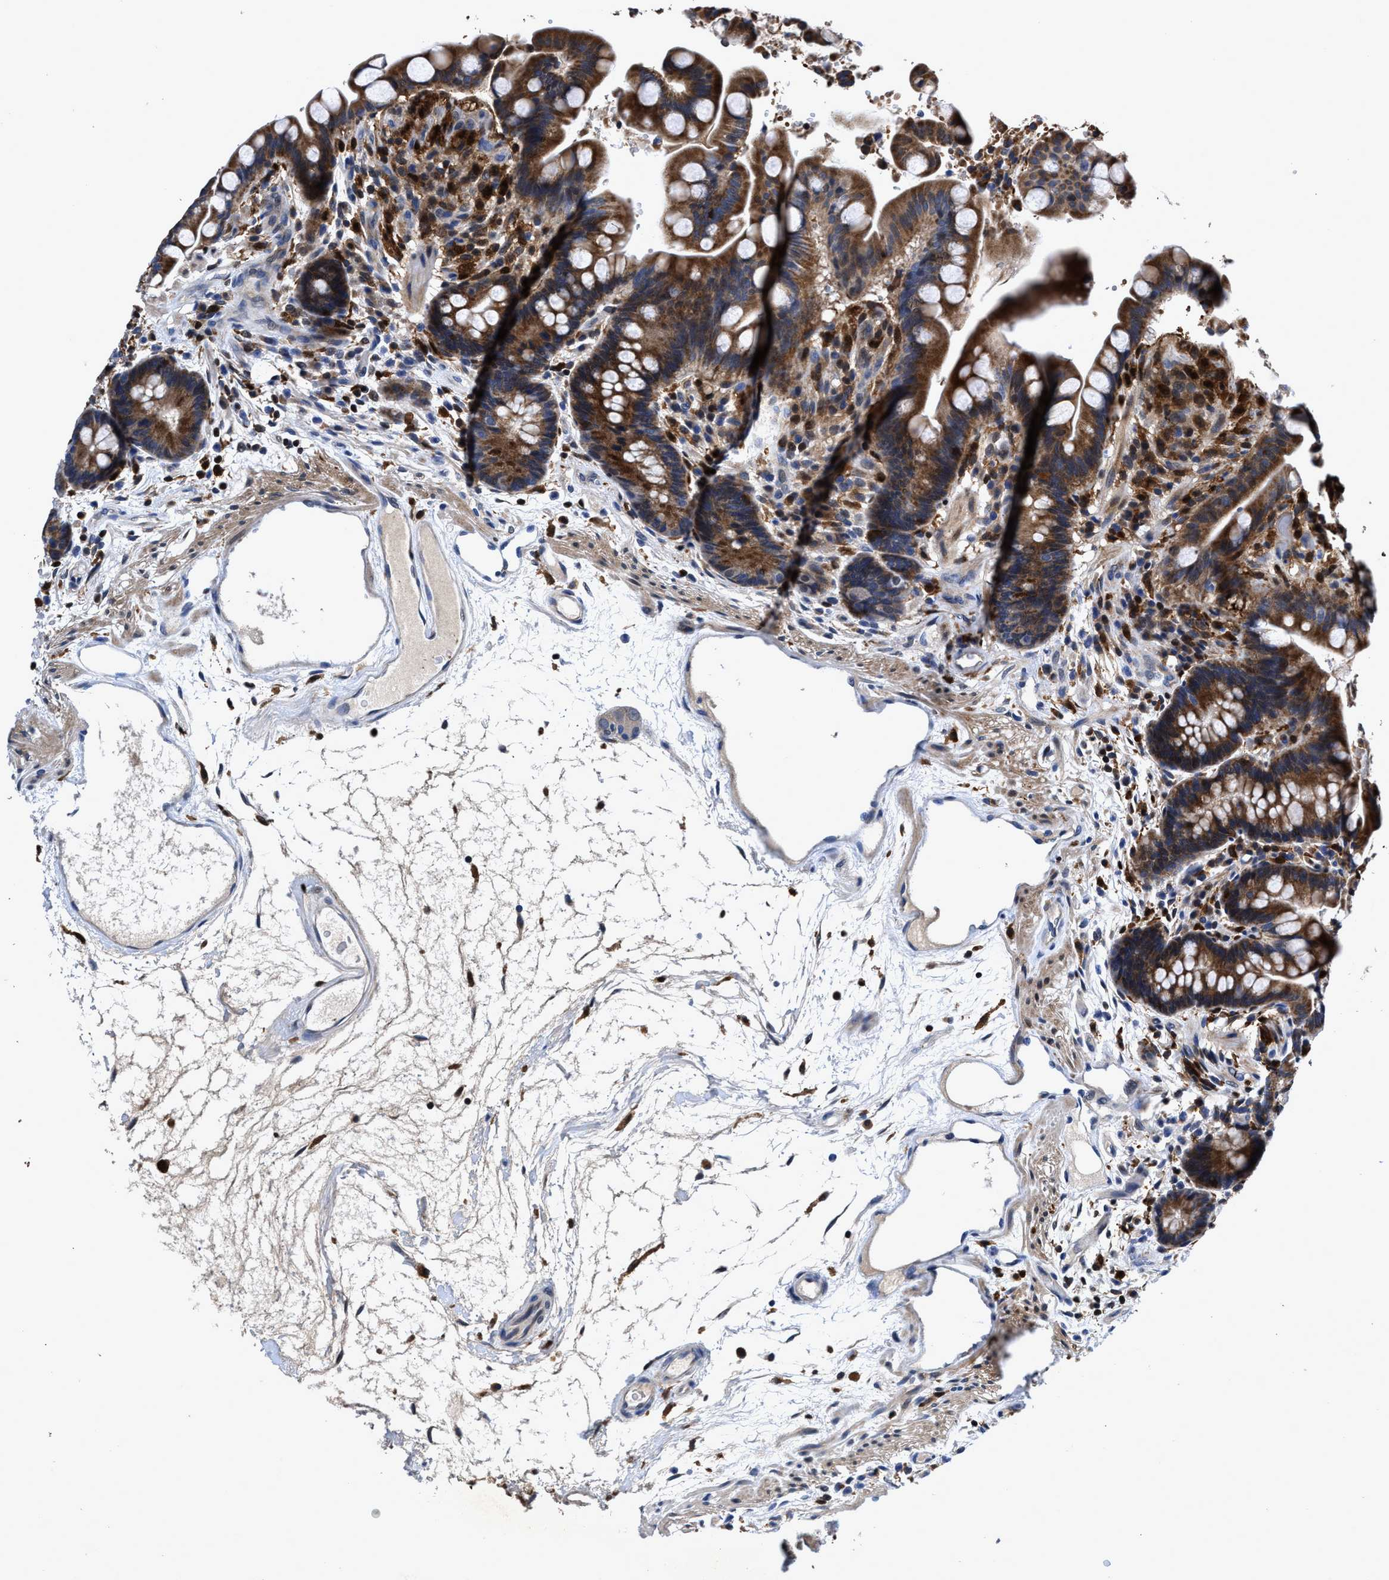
{"staining": {"intensity": "weak", "quantity": ">75%", "location": "cytoplasmic/membranous"}, "tissue": "colon", "cell_type": "Endothelial cells", "image_type": "normal", "snomed": [{"axis": "morphology", "description": "Normal tissue, NOS"}, {"axis": "topography", "description": "Colon"}], "caption": "Colon stained with IHC displays weak cytoplasmic/membranous expression in about >75% of endothelial cells.", "gene": "RGS10", "patient": {"sex": "male", "age": 73}}